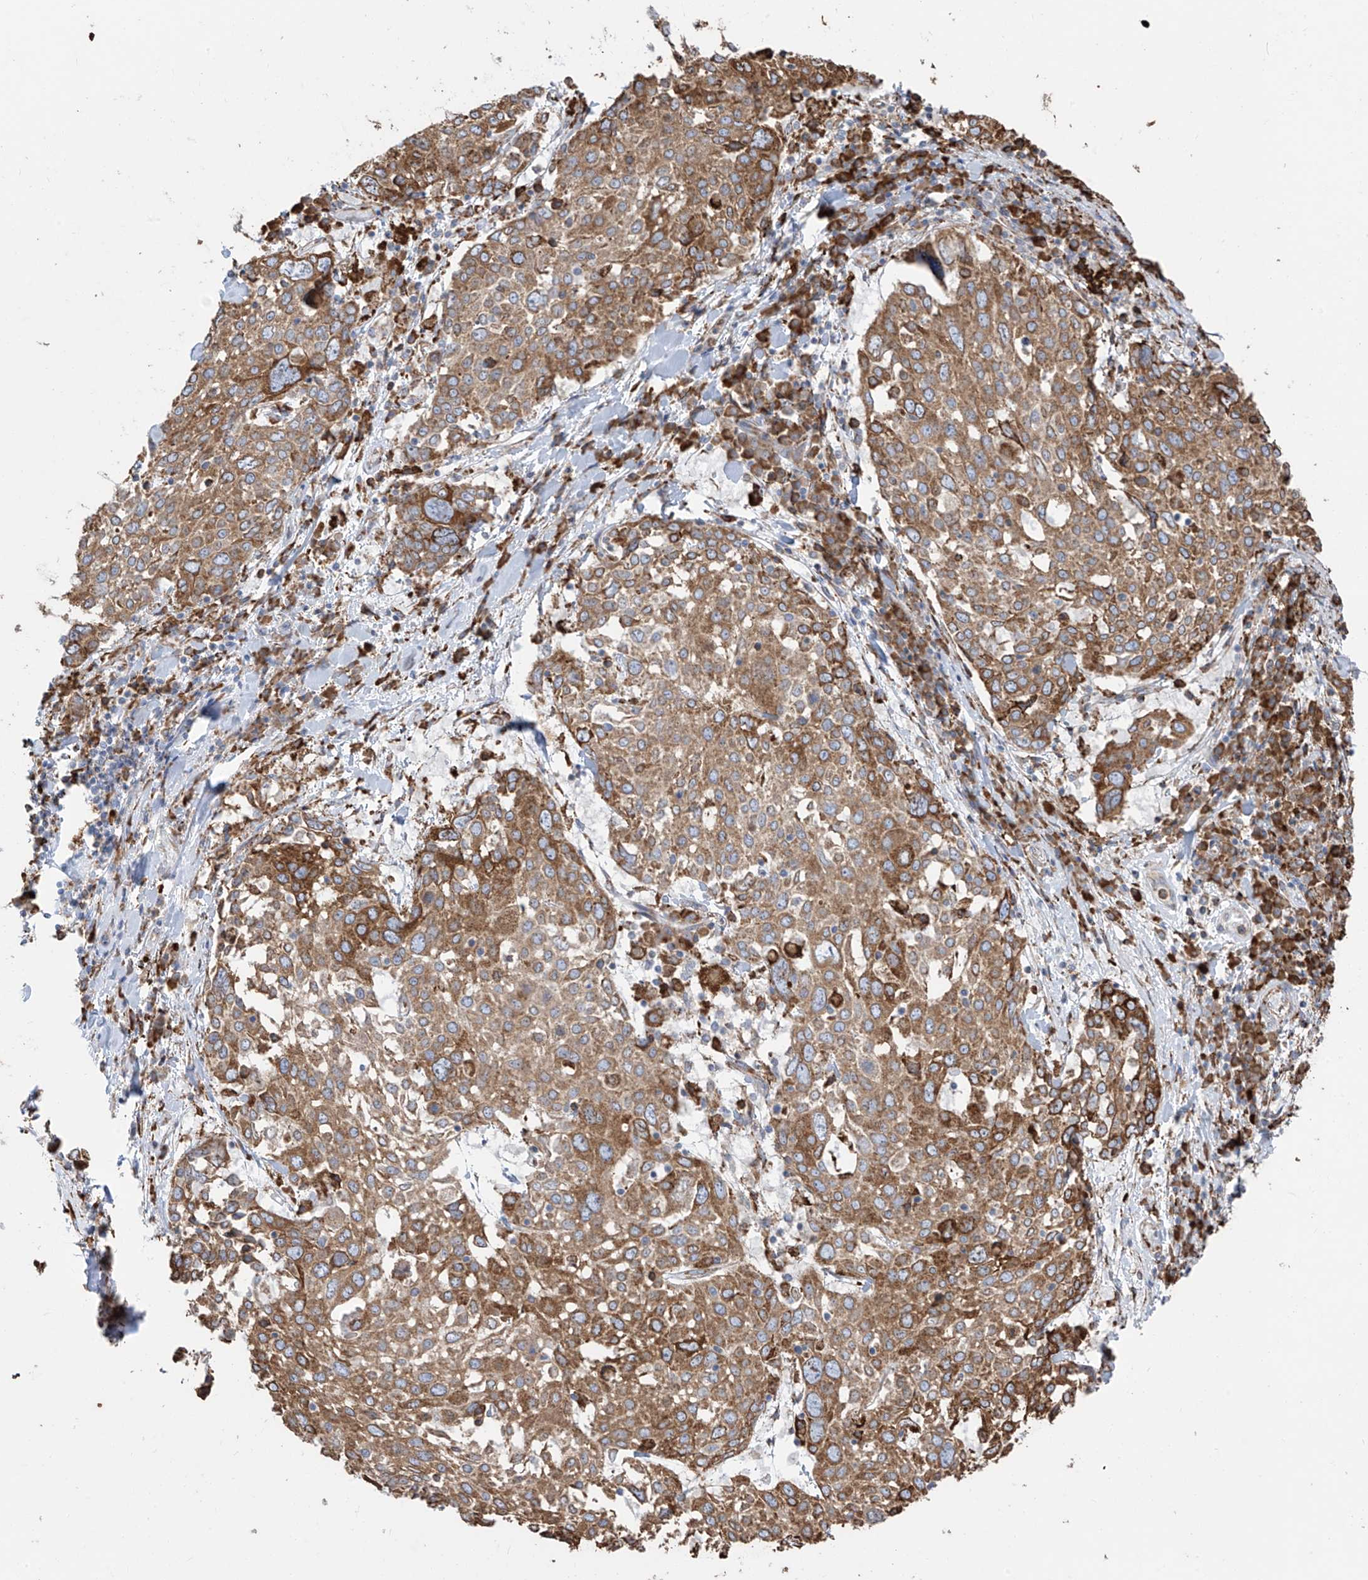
{"staining": {"intensity": "moderate", "quantity": ">75%", "location": "cytoplasmic/membranous"}, "tissue": "lung cancer", "cell_type": "Tumor cells", "image_type": "cancer", "snomed": [{"axis": "morphology", "description": "Squamous cell carcinoma, NOS"}, {"axis": "topography", "description": "Lung"}], "caption": "Immunohistochemical staining of human lung cancer reveals moderate cytoplasmic/membranous protein staining in about >75% of tumor cells. (Stains: DAB in brown, nuclei in blue, Microscopy: brightfield microscopy at high magnification).", "gene": "ZNF354C", "patient": {"sex": "male", "age": 65}}